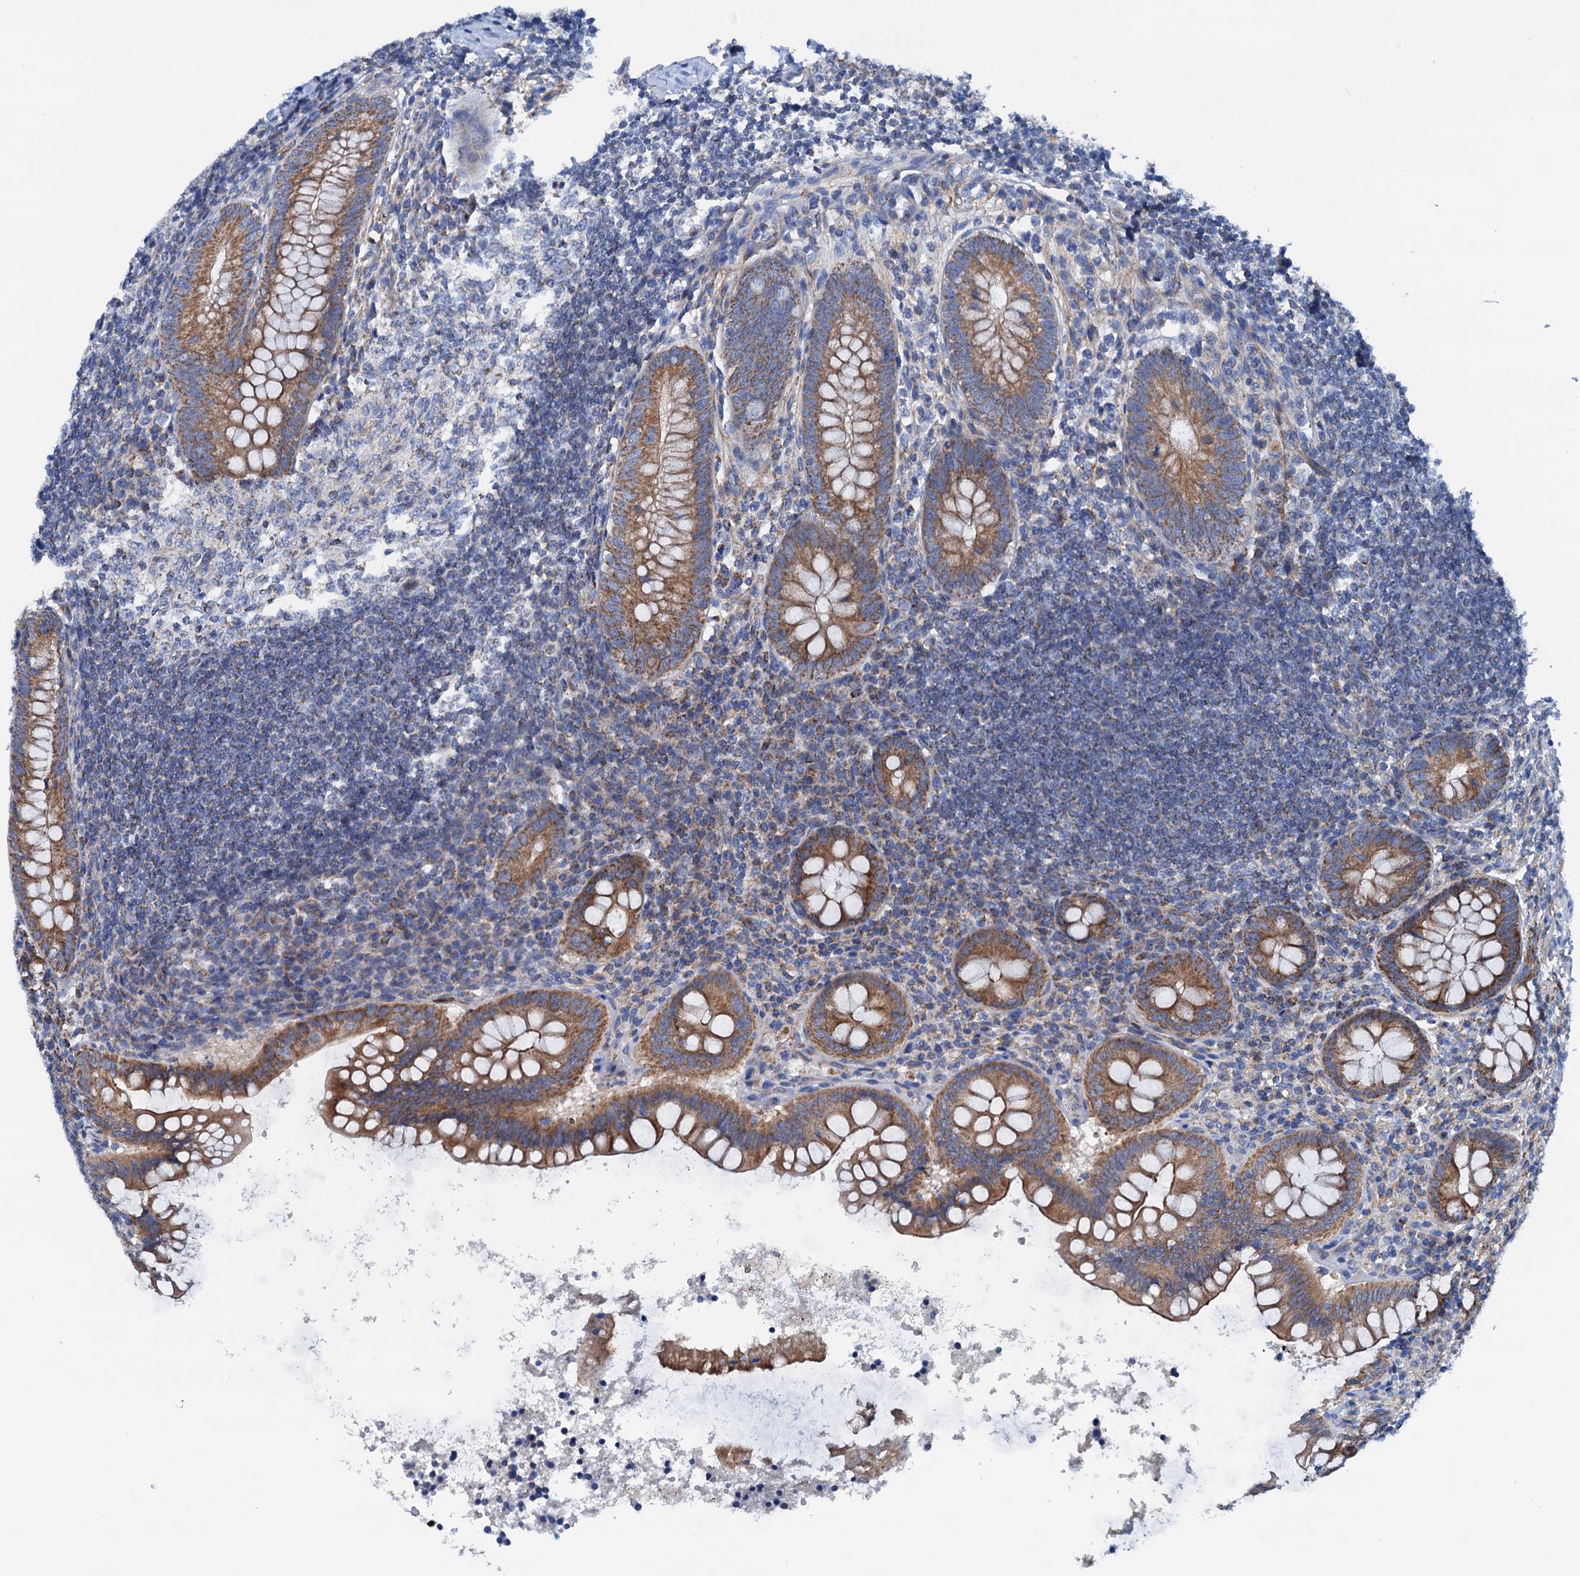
{"staining": {"intensity": "moderate", "quantity": ">75%", "location": "cytoplasmic/membranous"}, "tissue": "appendix", "cell_type": "Glandular cells", "image_type": "normal", "snomed": [{"axis": "morphology", "description": "Normal tissue, NOS"}, {"axis": "topography", "description": "Appendix"}], "caption": "The immunohistochemical stain highlights moderate cytoplasmic/membranous expression in glandular cells of normal appendix.", "gene": "RASSF9", "patient": {"sex": "female", "age": 33}}